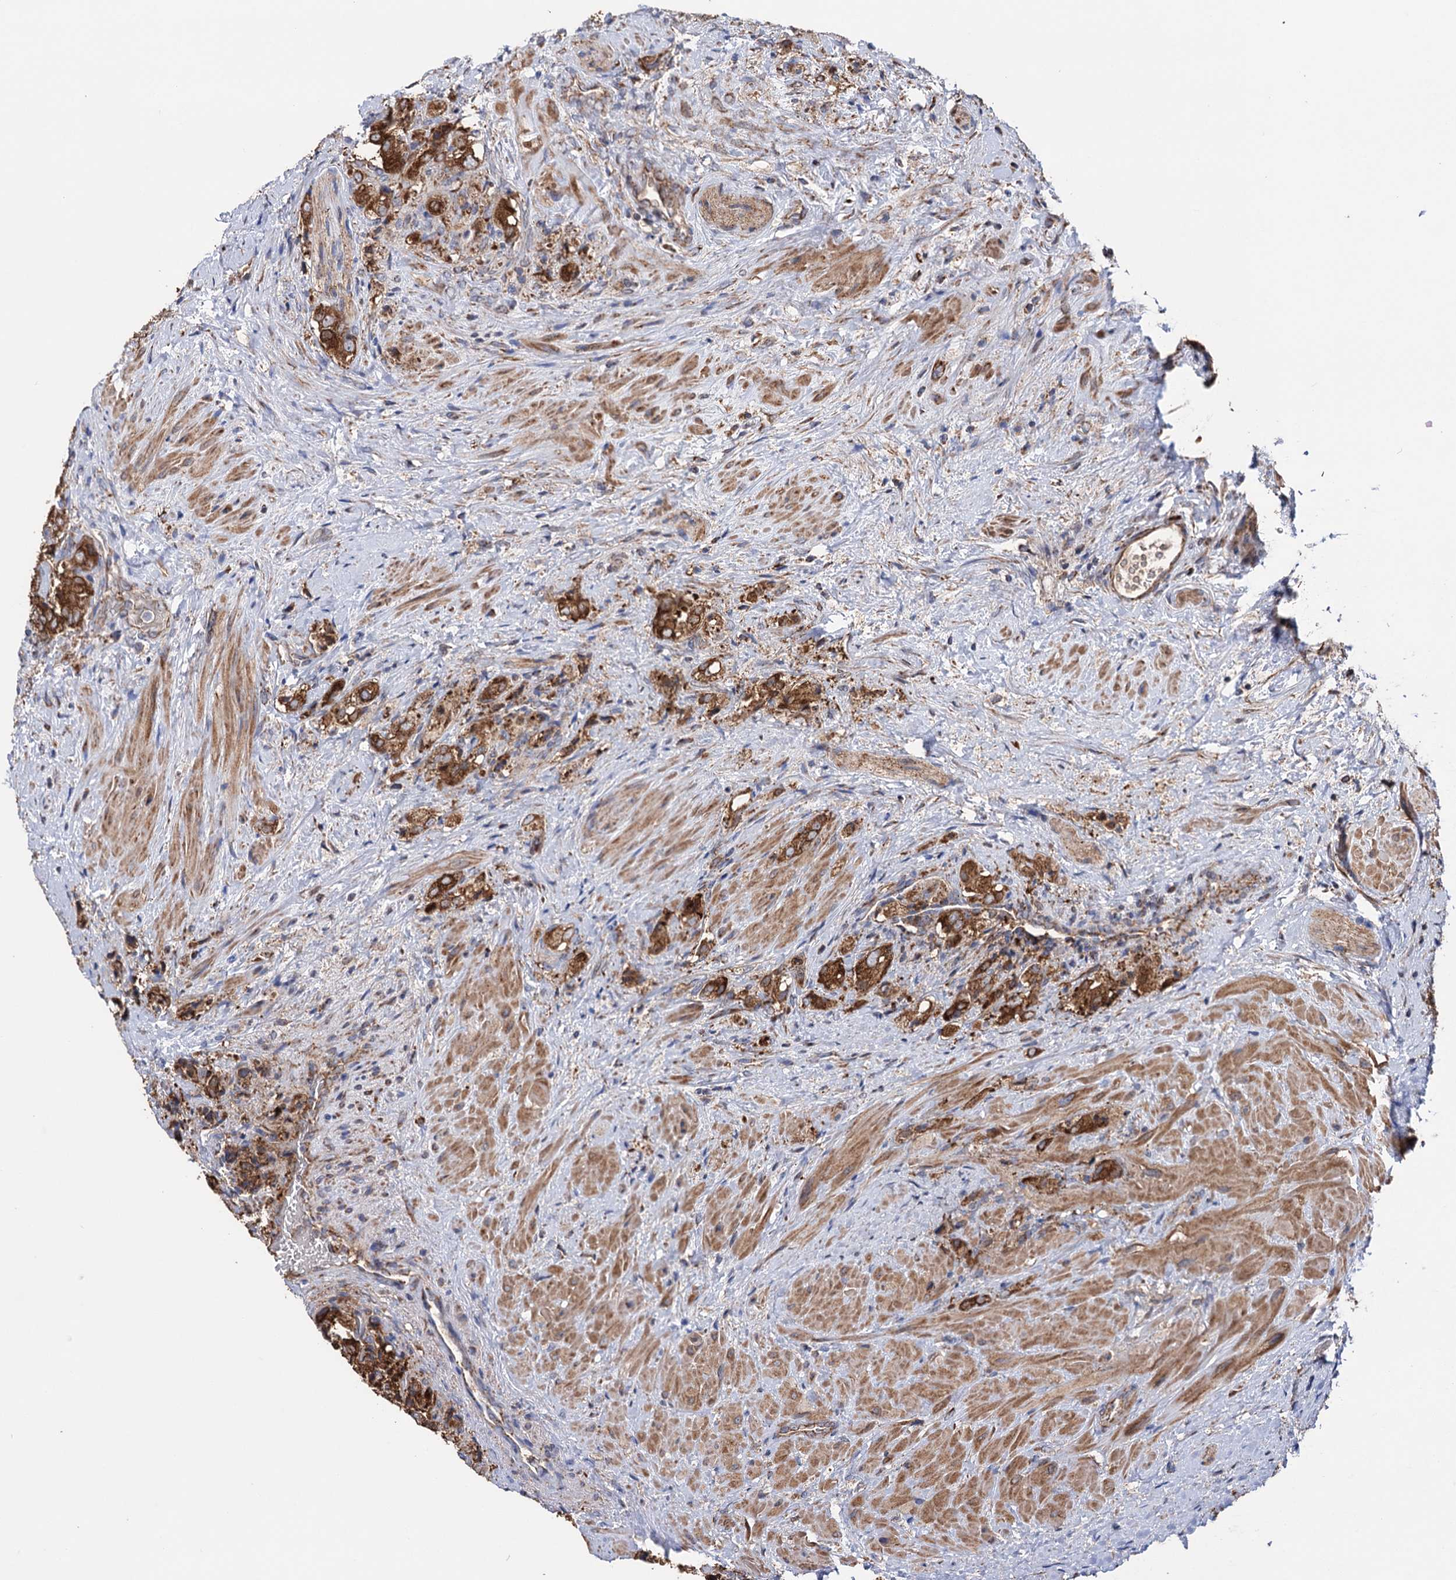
{"staining": {"intensity": "moderate", "quantity": ">75%", "location": "cytoplasmic/membranous"}, "tissue": "prostate cancer", "cell_type": "Tumor cells", "image_type": "cancer", "snomed": [{"axis": "morphology", "description": "Adenocarcinoma, High grade"}, {"axis": "topography", "description": "Prostate"}], "caption": "Moderate cytoplasmic/membranous expression for a protein is seen in approximately >75% of tumor cells of prostate cancer using immunohistochemistry.", "gene": "SUCLA2", "patient": {"sex": "male", "age": 65}}